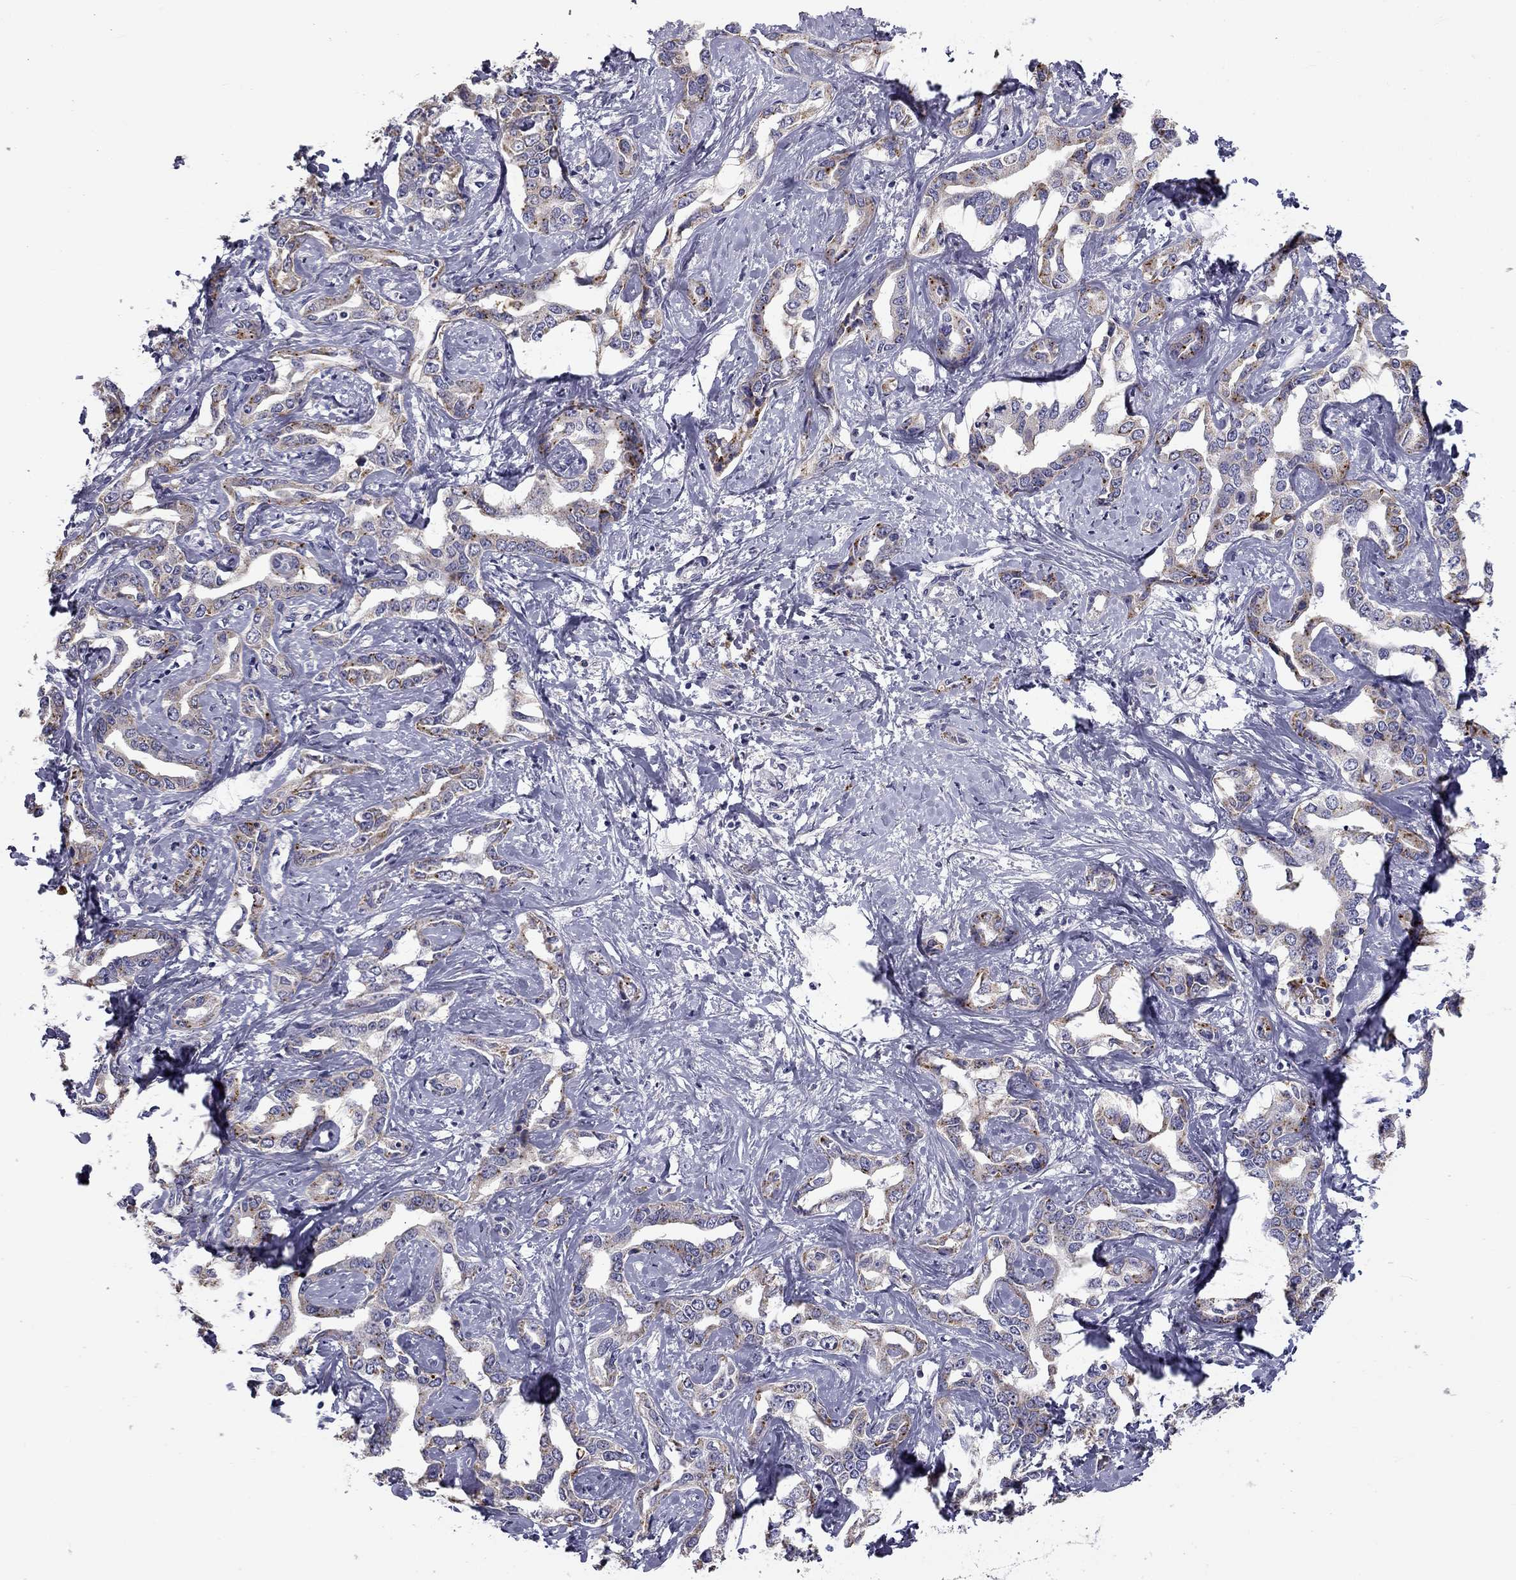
{"staining": {"intensity": "moderate", "quantity": "<25%", "location": "cytoplasmic/membranous"}, "tissue": "liver cancer", "cell_type": "Tumor cells", "image_type": "cancer", "snomed": [{"axis": "morphology", "description": "Cholangiocarcinoma"}, {"axis": "topography", "description": "Liver"}], "caption": "Cholangiocarcinoma (liver) stained for a protein displays moderate cytoplasmic/membranous positivity in tumor cells. (DAB (3,3'-diaminobenzidine) IHC with brightfield microscopy, high magnification).", "gene": "CLPSL2", "patient": {"sex": "male", "age": 59}}